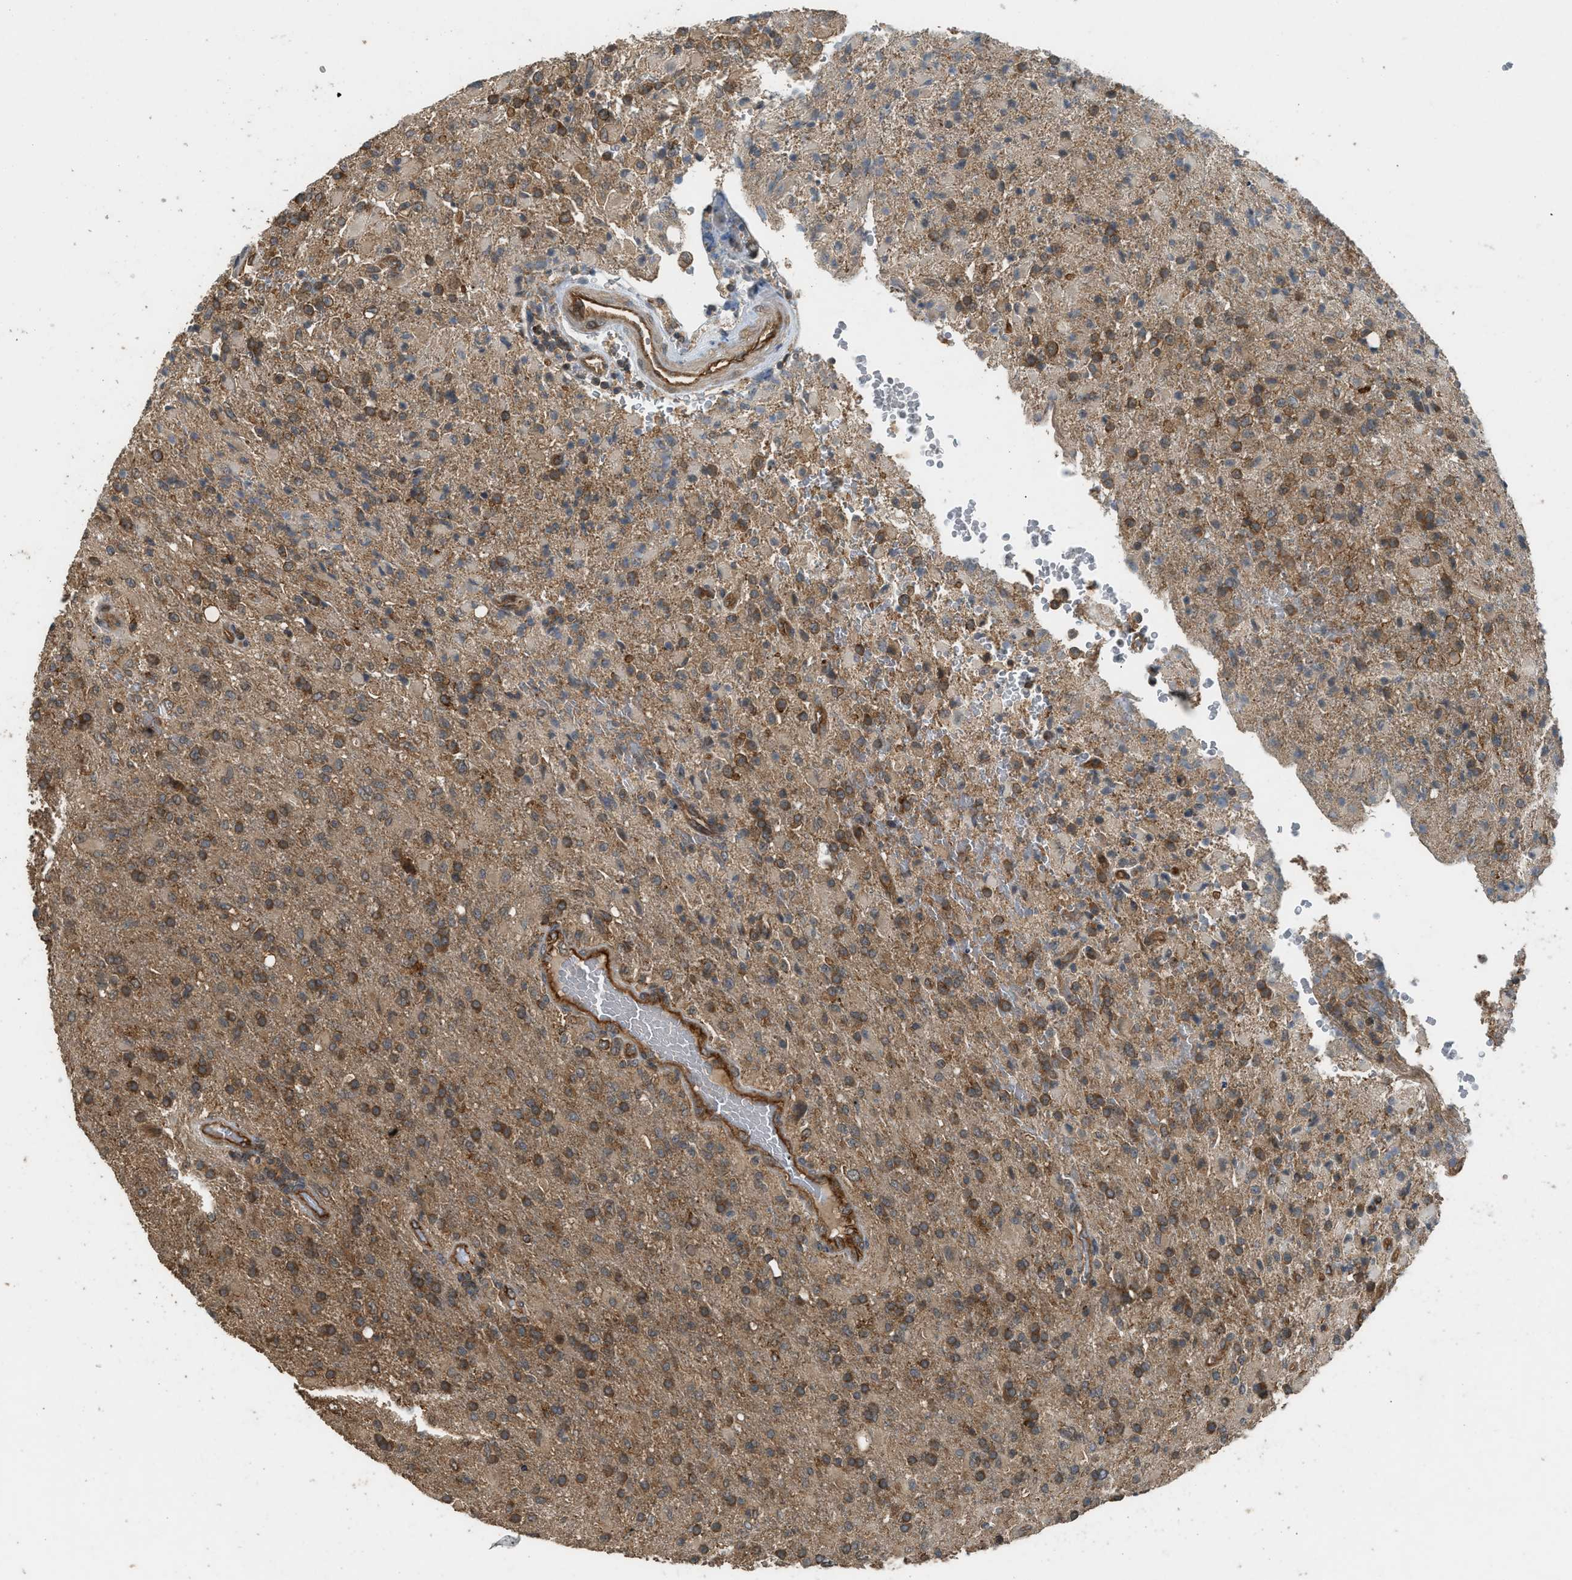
{"staining": {"intensity": "moderate", "quantity": ">75%", "location": "cytoplasmic/membranous"}, "tissue": "glioma", "cell_type": "Tumor cells", "image_type": "cancer", "snomed": [{"axis": "morphology", "description": "Glioma, malignant, High grade"}, {"axis": "topography", "description": "Brain"}], "caption": "Human glioma stained for a protein (brown) reveals moderate cytoplasmic/membranous positive staining in about >75% of tumor cells.", "gene": "HIP1R", "patient": {"sex": "male", "age": 71}}